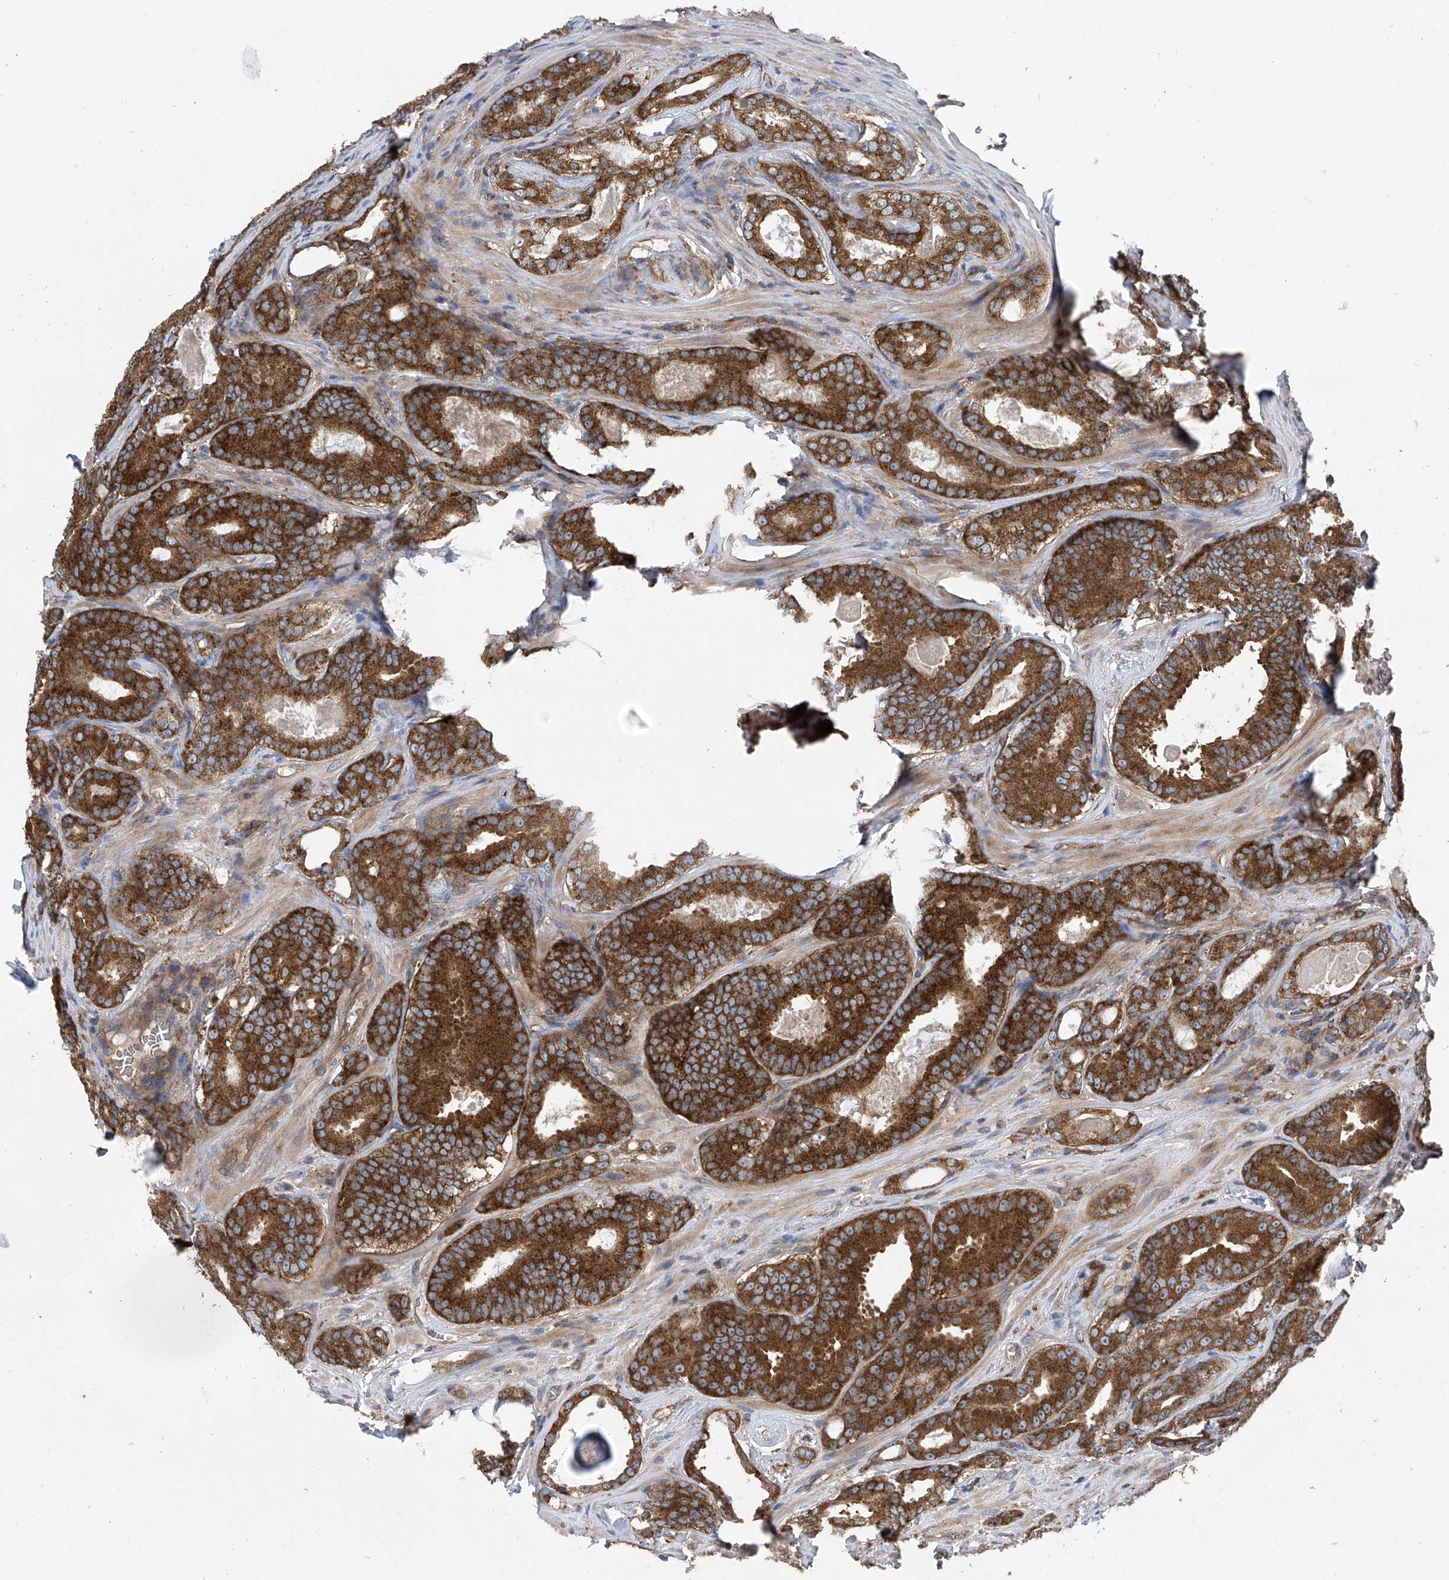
{"staining": {"intensity": "strong", "quantity": ">75%", "location": "cytoplasmic/membranous"}, "tissue": "prostate cancer", "cell_type": "Tumor cells", "image_type": "cancer", "snomed": [{"axis": "morphology", "description": "Adenocarcinoma, High grade"}, {"axis": "topography", "description": "Prostate"}], "caption": "A micrograph of prostate cancer (adenocarcinoma (high-grade)) stained for a protein demonstrates strong cytoplasmic/membranous brown staining in tumor cells.", "gene": "SMAP1", "patient": {"sex": "male", "age": 66}}